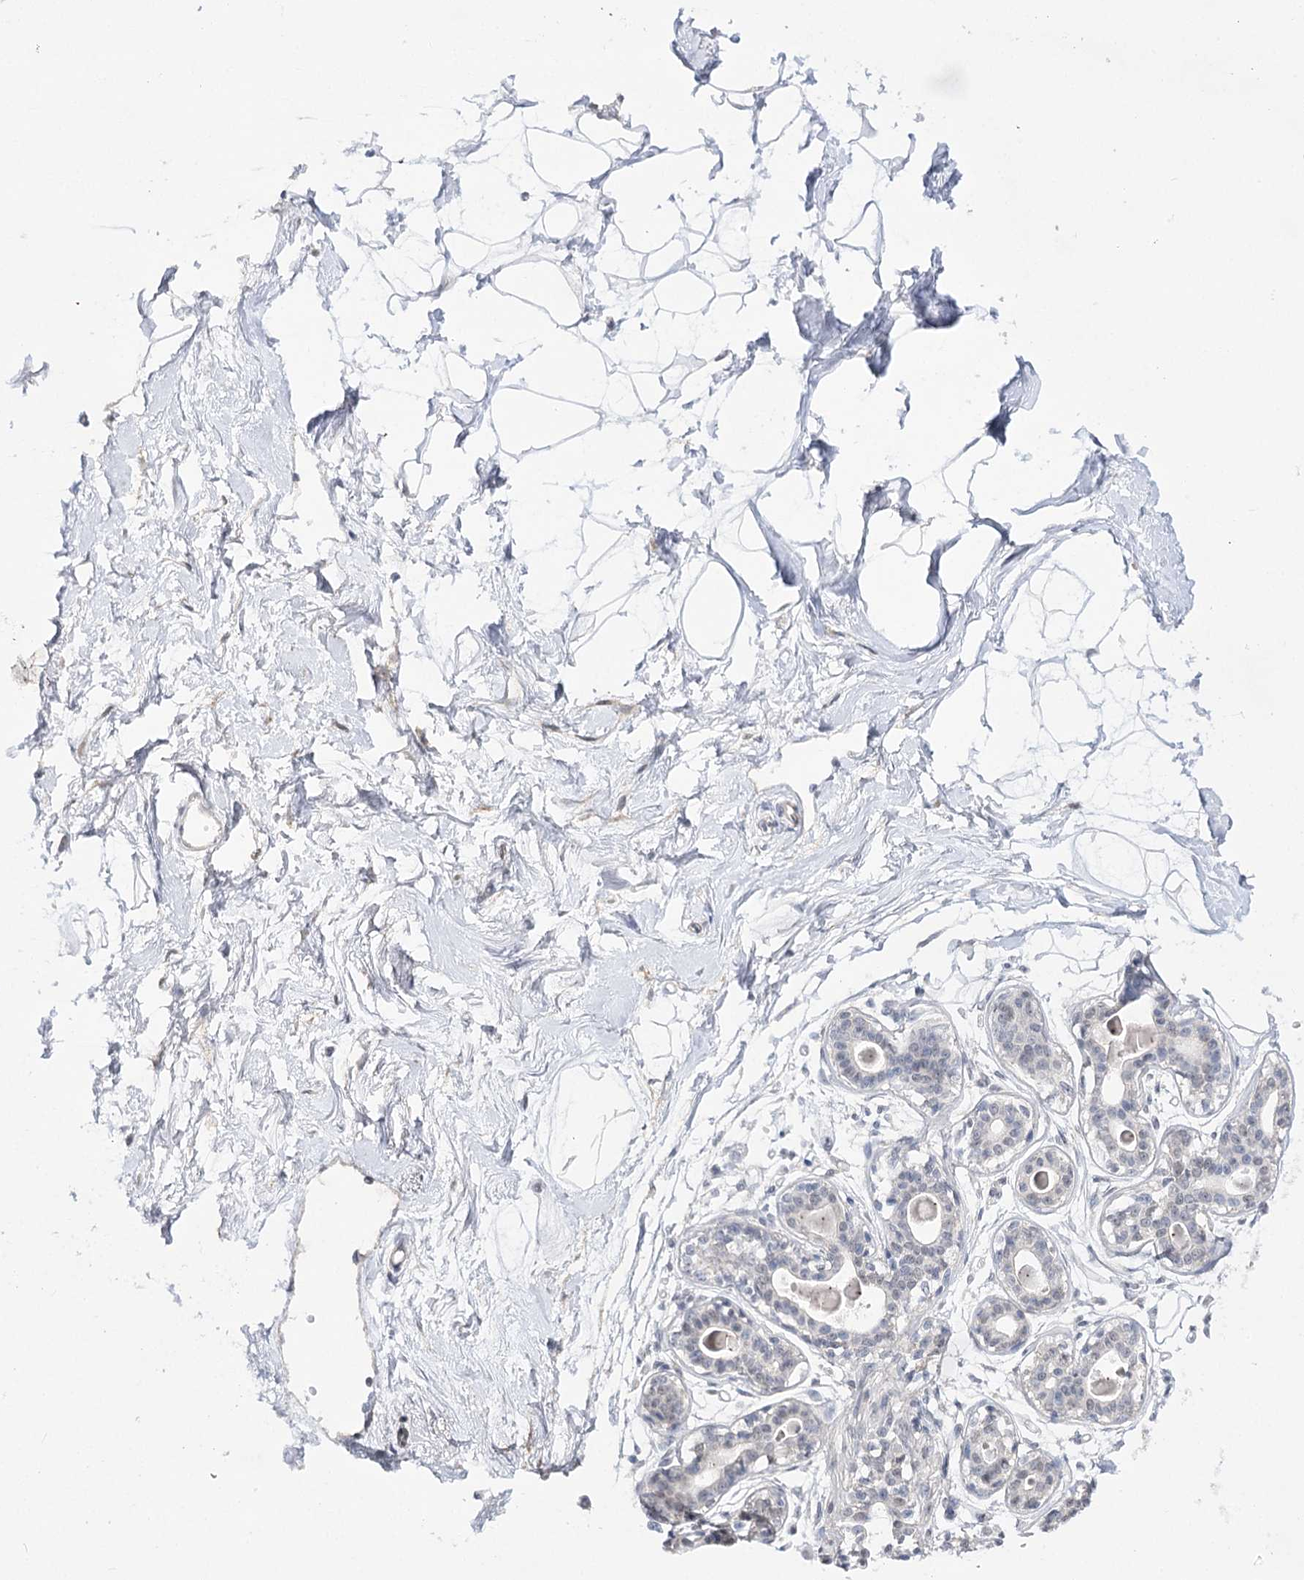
{"staining": {"intensity": "negative", "quantity": "none", "location": "none"}, "tissue": "breast", "cell_type": "Adipocytes", "image_type": "normal", "snomed": [{"axis": "morphology", "description": "Normal tissue, NOS"}, {"axis": "topography", "description": "Breast"}], "caption": "This is an IHC histopathology image of benign breast. There is no staining in adipocytes.", "gene": "ATP10B", "patient": {"sex": "female", "age": 45}}